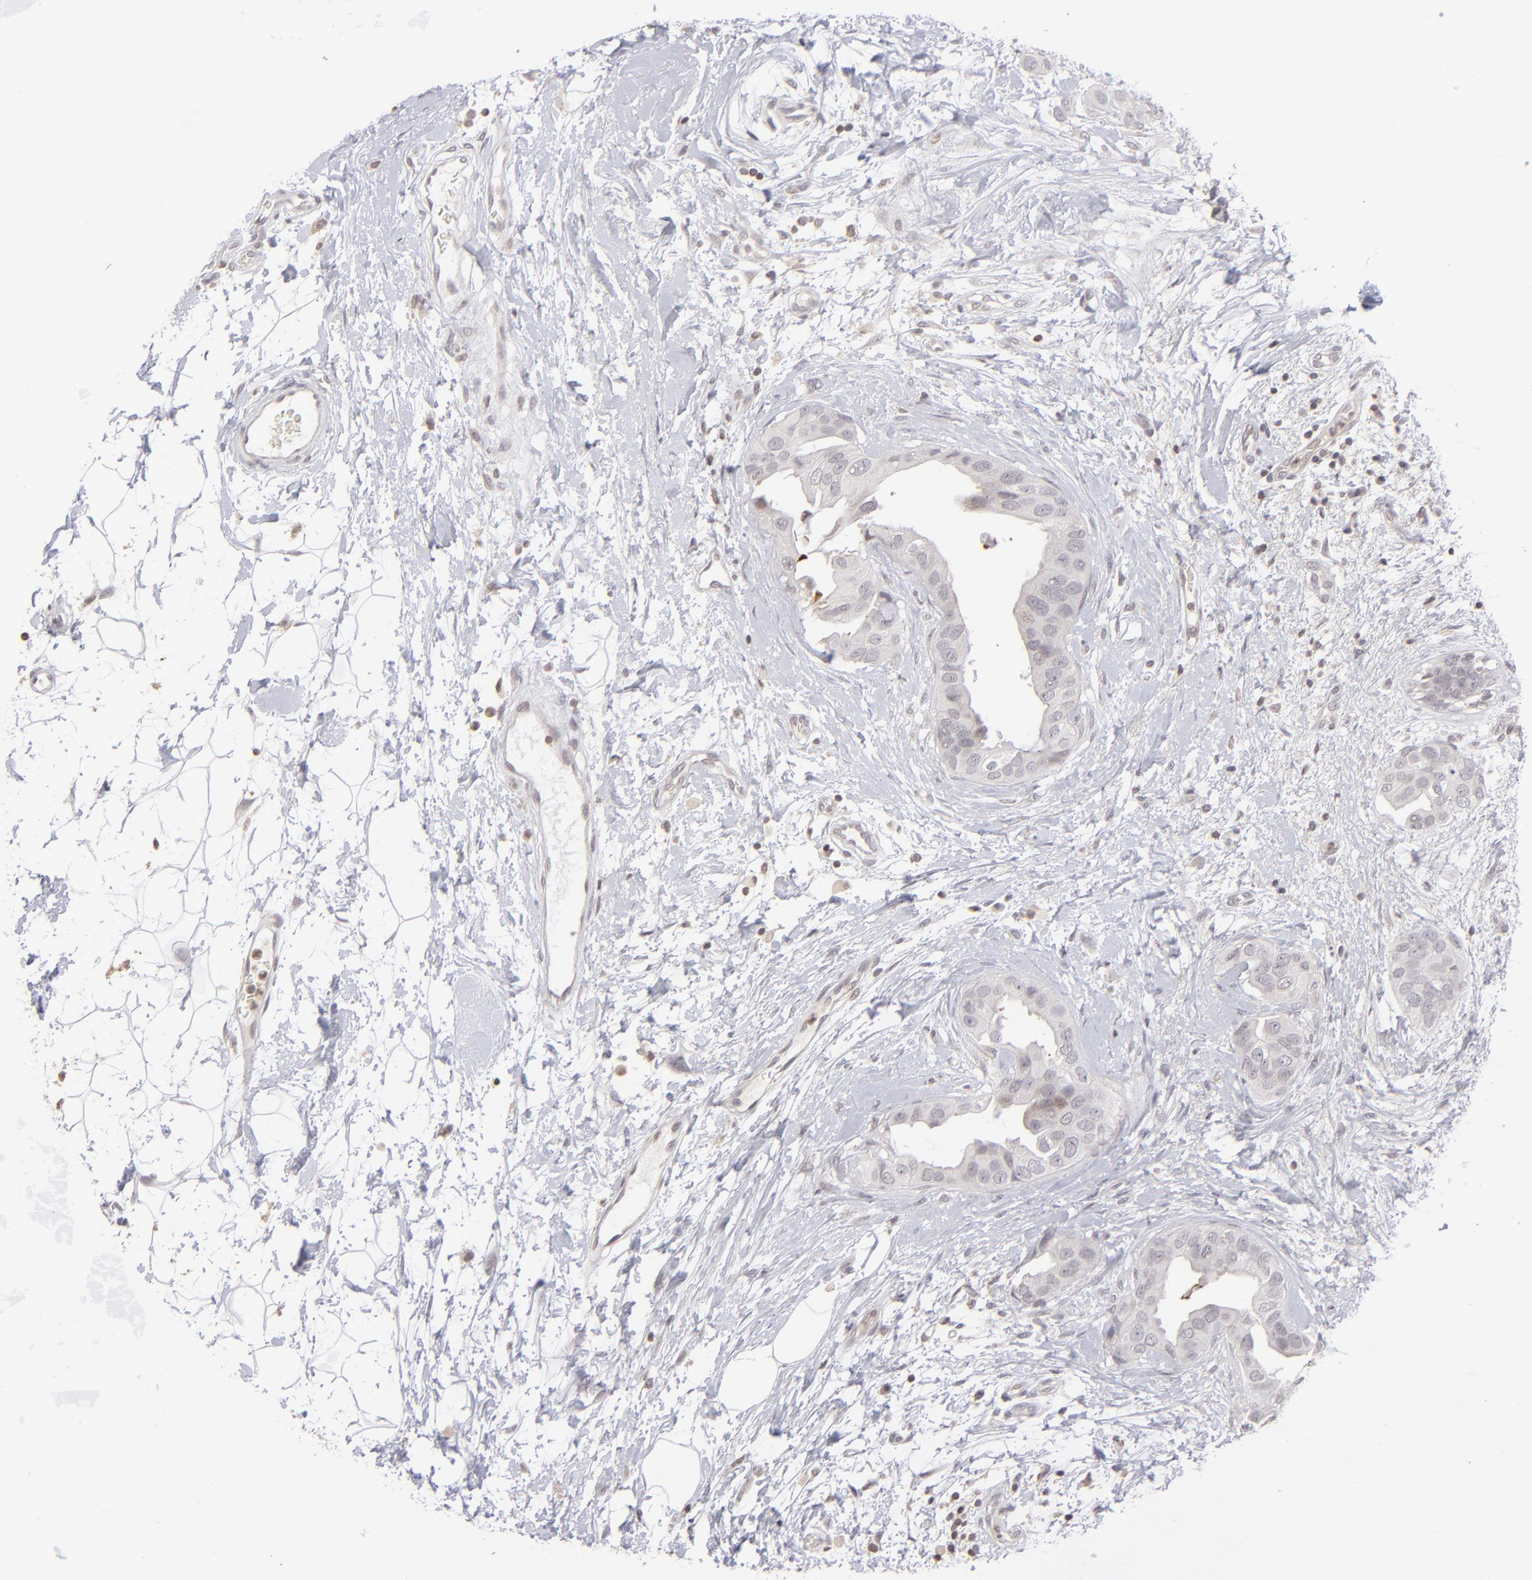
{"staining": {"intensity": "negative", "quantity": "none", "location": "none"}, "tissue": "breast cancer", "cell_type": "Tumor cells", "image_type": "cancer", "snomed": [{"axis": "morphology", "description": "Duct carcinoma"}, {"axis": "topography", "description": "Breast"}], "caption": "Human breast cancer stained for a protein using immunohistochemistry reveals no staining in tumor cells.", "gene": "CLDN2", "patient": {"sex": "female", "age": 40}}